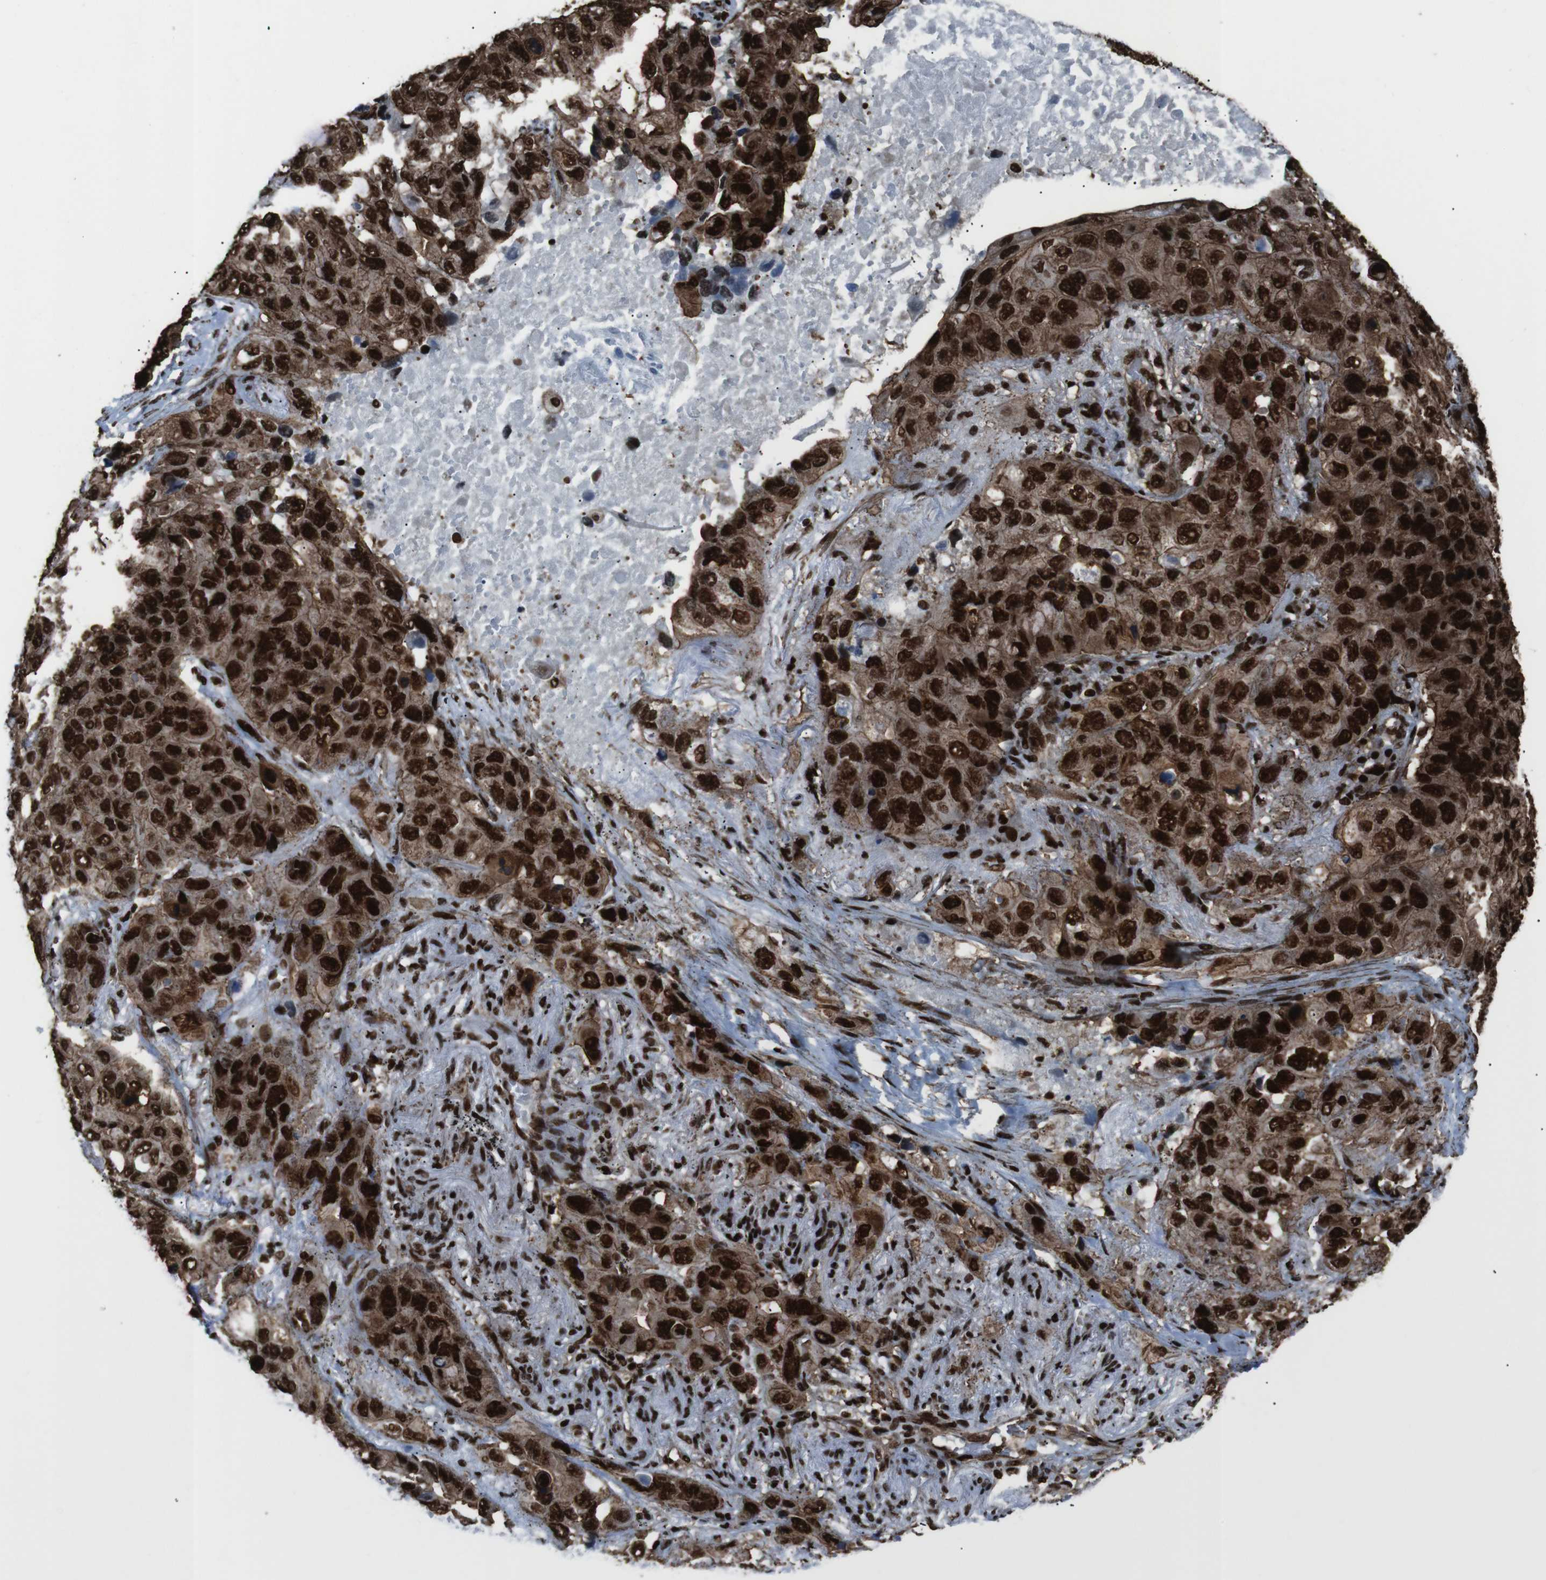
{"staining": {"intensity": "strong", "quantity": ">75%", "location": "cytoplasmic/membranous,nuclear"}, "tissue": "lung cancer", "cell_type": "Tumor cells", "image_type": "cancer", "snomed": [{"axis": "morphology", "description": "Squamous cell carcinoma, NOS"}, {"axis": "topography", "description": "Lung"}], "caption": "Brown immunohistochemical staining in lung squamous cell carcinoma demonstrates strong cytoplasmic/membranous and nuclear staining in about >75% of tumor cells.", "gene": "HNRNPU", "patient": {"sex": "female", "age": 73}}